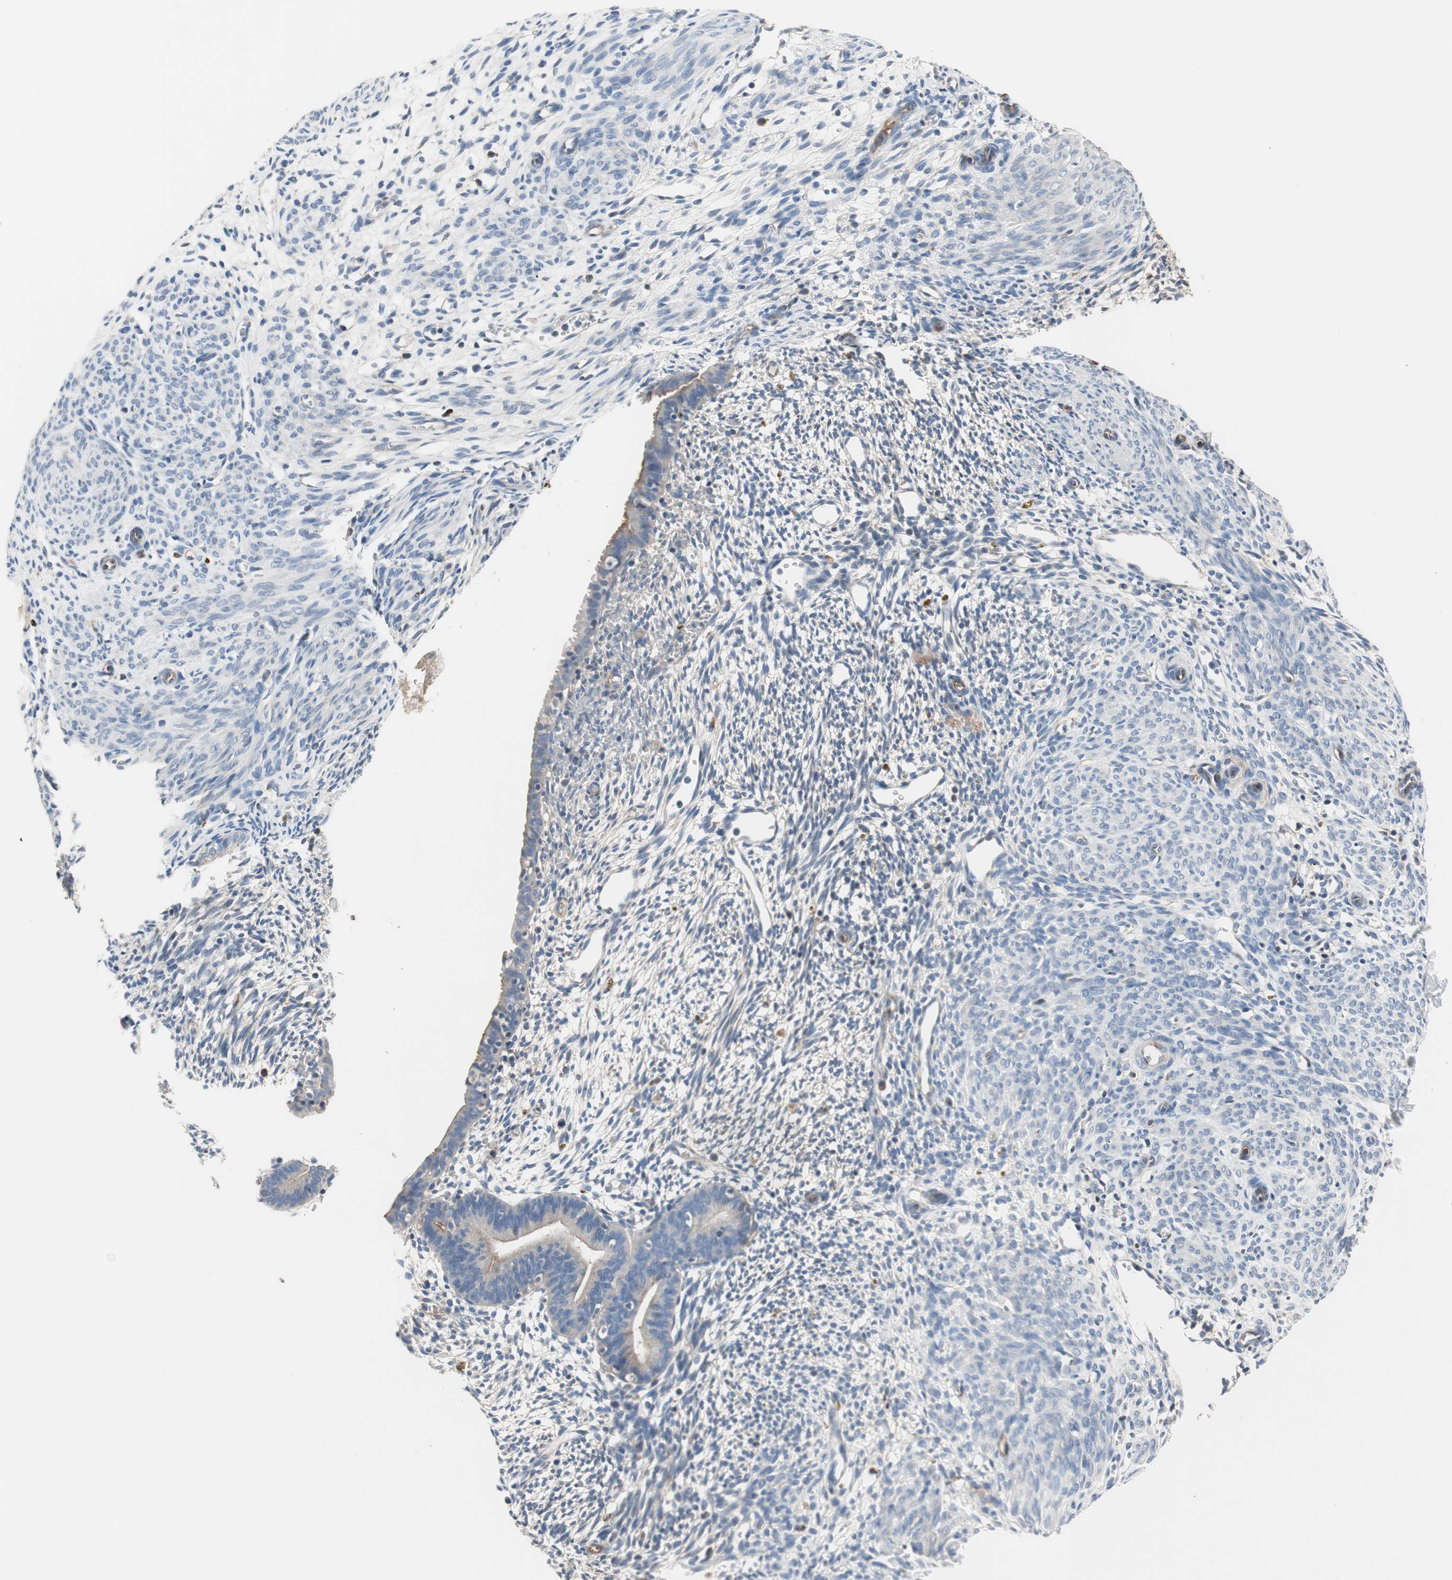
{"staining": {"intensity": "negative", "quantity": "none", "location": "none"}, "tissue": "endometrium", "cell_type": "Cells in endometrial stroma", "image_type": "normal", "snomed": [{"axis": "morphology", "description": "Normal tissue, NOS"}, {"axis": "morphology", "description": "Atrophy, NOS"}, {"axis": "topography", "description": "Uterus"}, {"axis": "topography", "description": "Endometrium"}], "caption": "Protein analysis of normal endometrium exhibits no significant expression in cells in endometrial stroma.", "gene": "ALPL", "patient": {"sex": "female", "age": 68}}